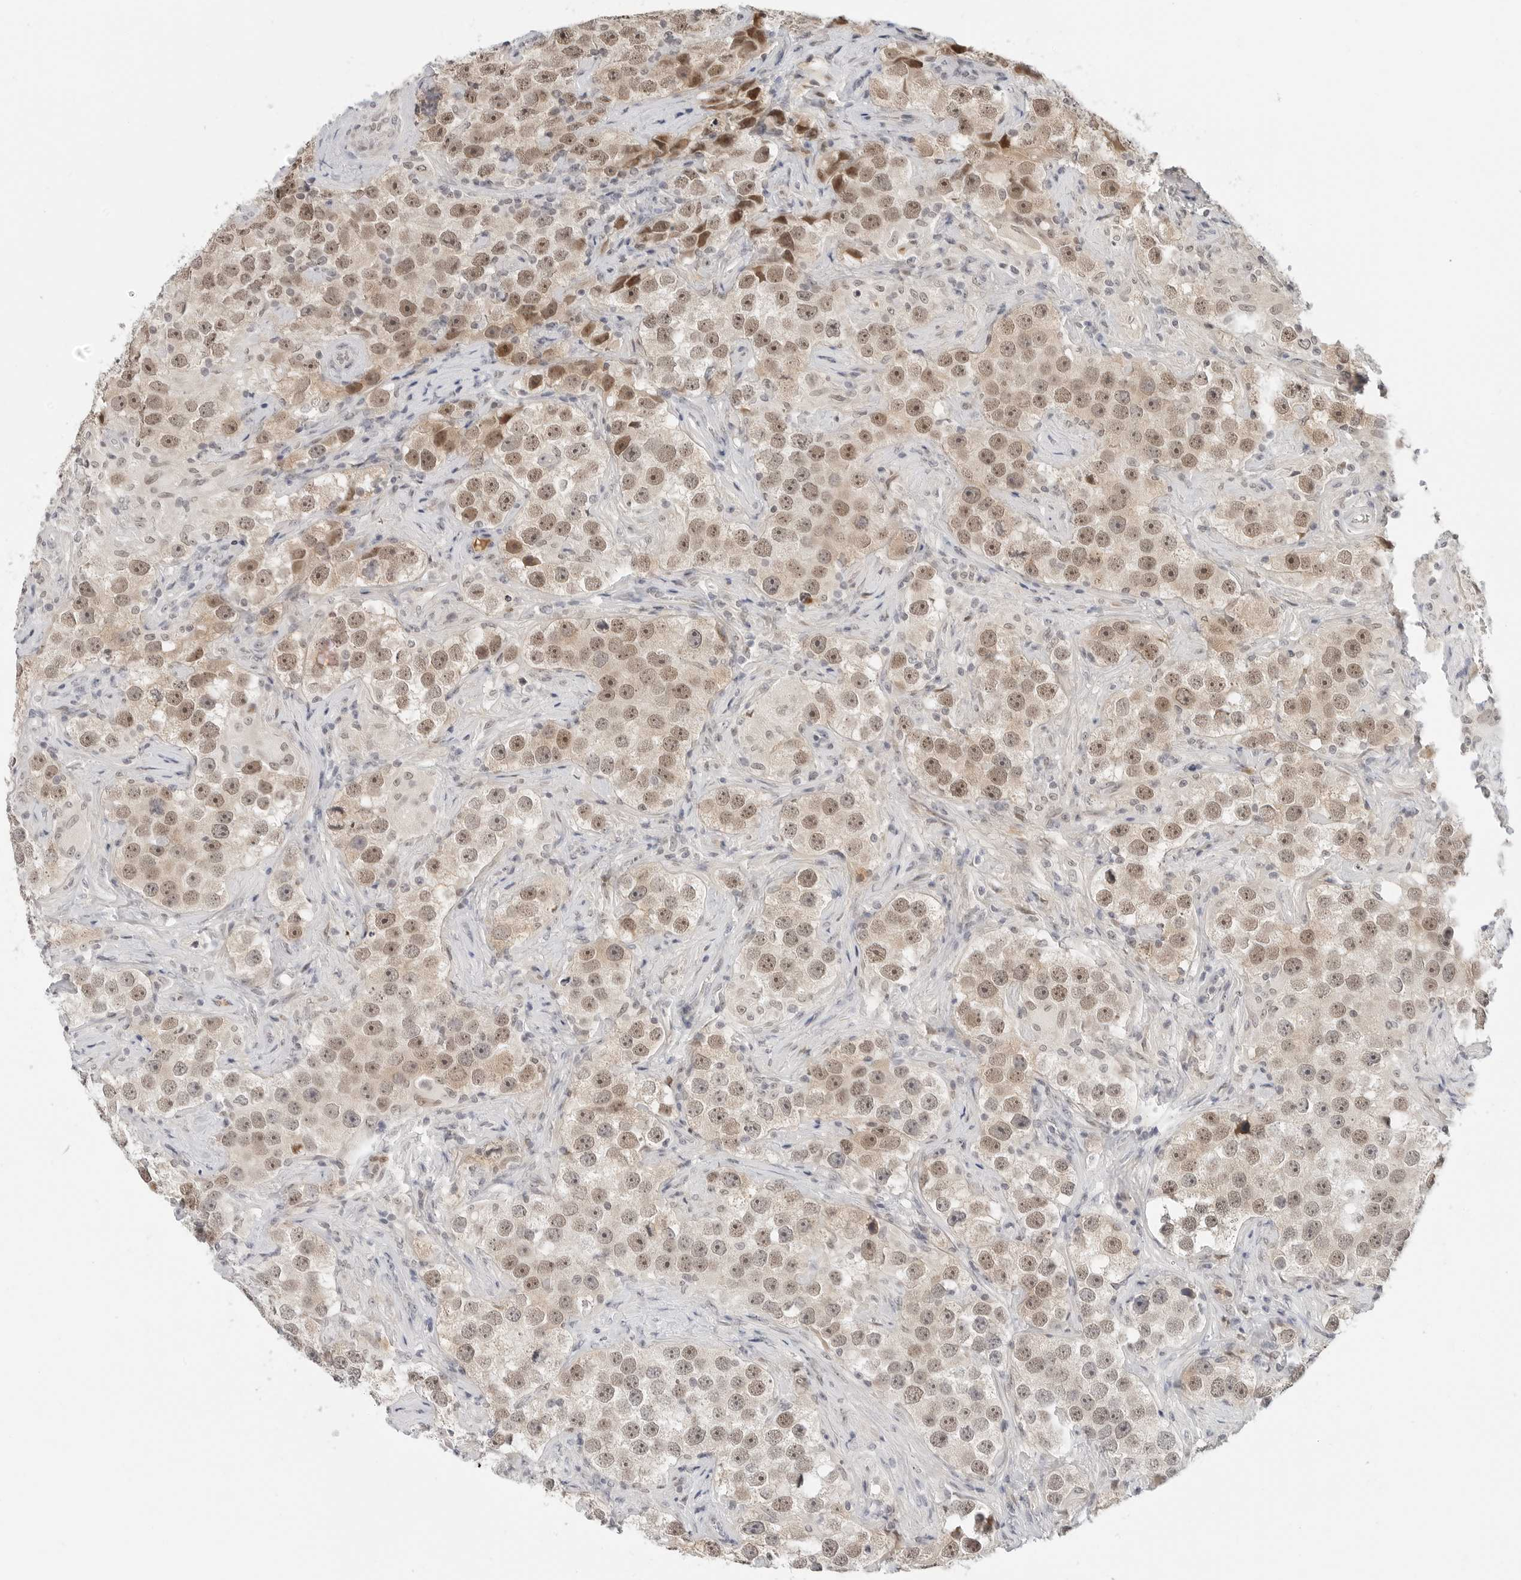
{"staining": {"intensity": "moderate", "quantity": ">75%", "location": "nuclear"}, "tissue": "testis cancer", "cell_type": "Tumor cells", "image_type": "cancer", "snomed": [{"axis": "morphology", "description": "Seminoma, NOS"}, {"axis": "topography", "description": "Testis"}], "caption": "Immunohistochemical staining of testis seminoma shows moderate nuclear protein positivity in about >75% of tumor cells. Nuclei are stained in blue.", "gene": "TSEN2", "patient": {"sex": "male", "age": 49}}